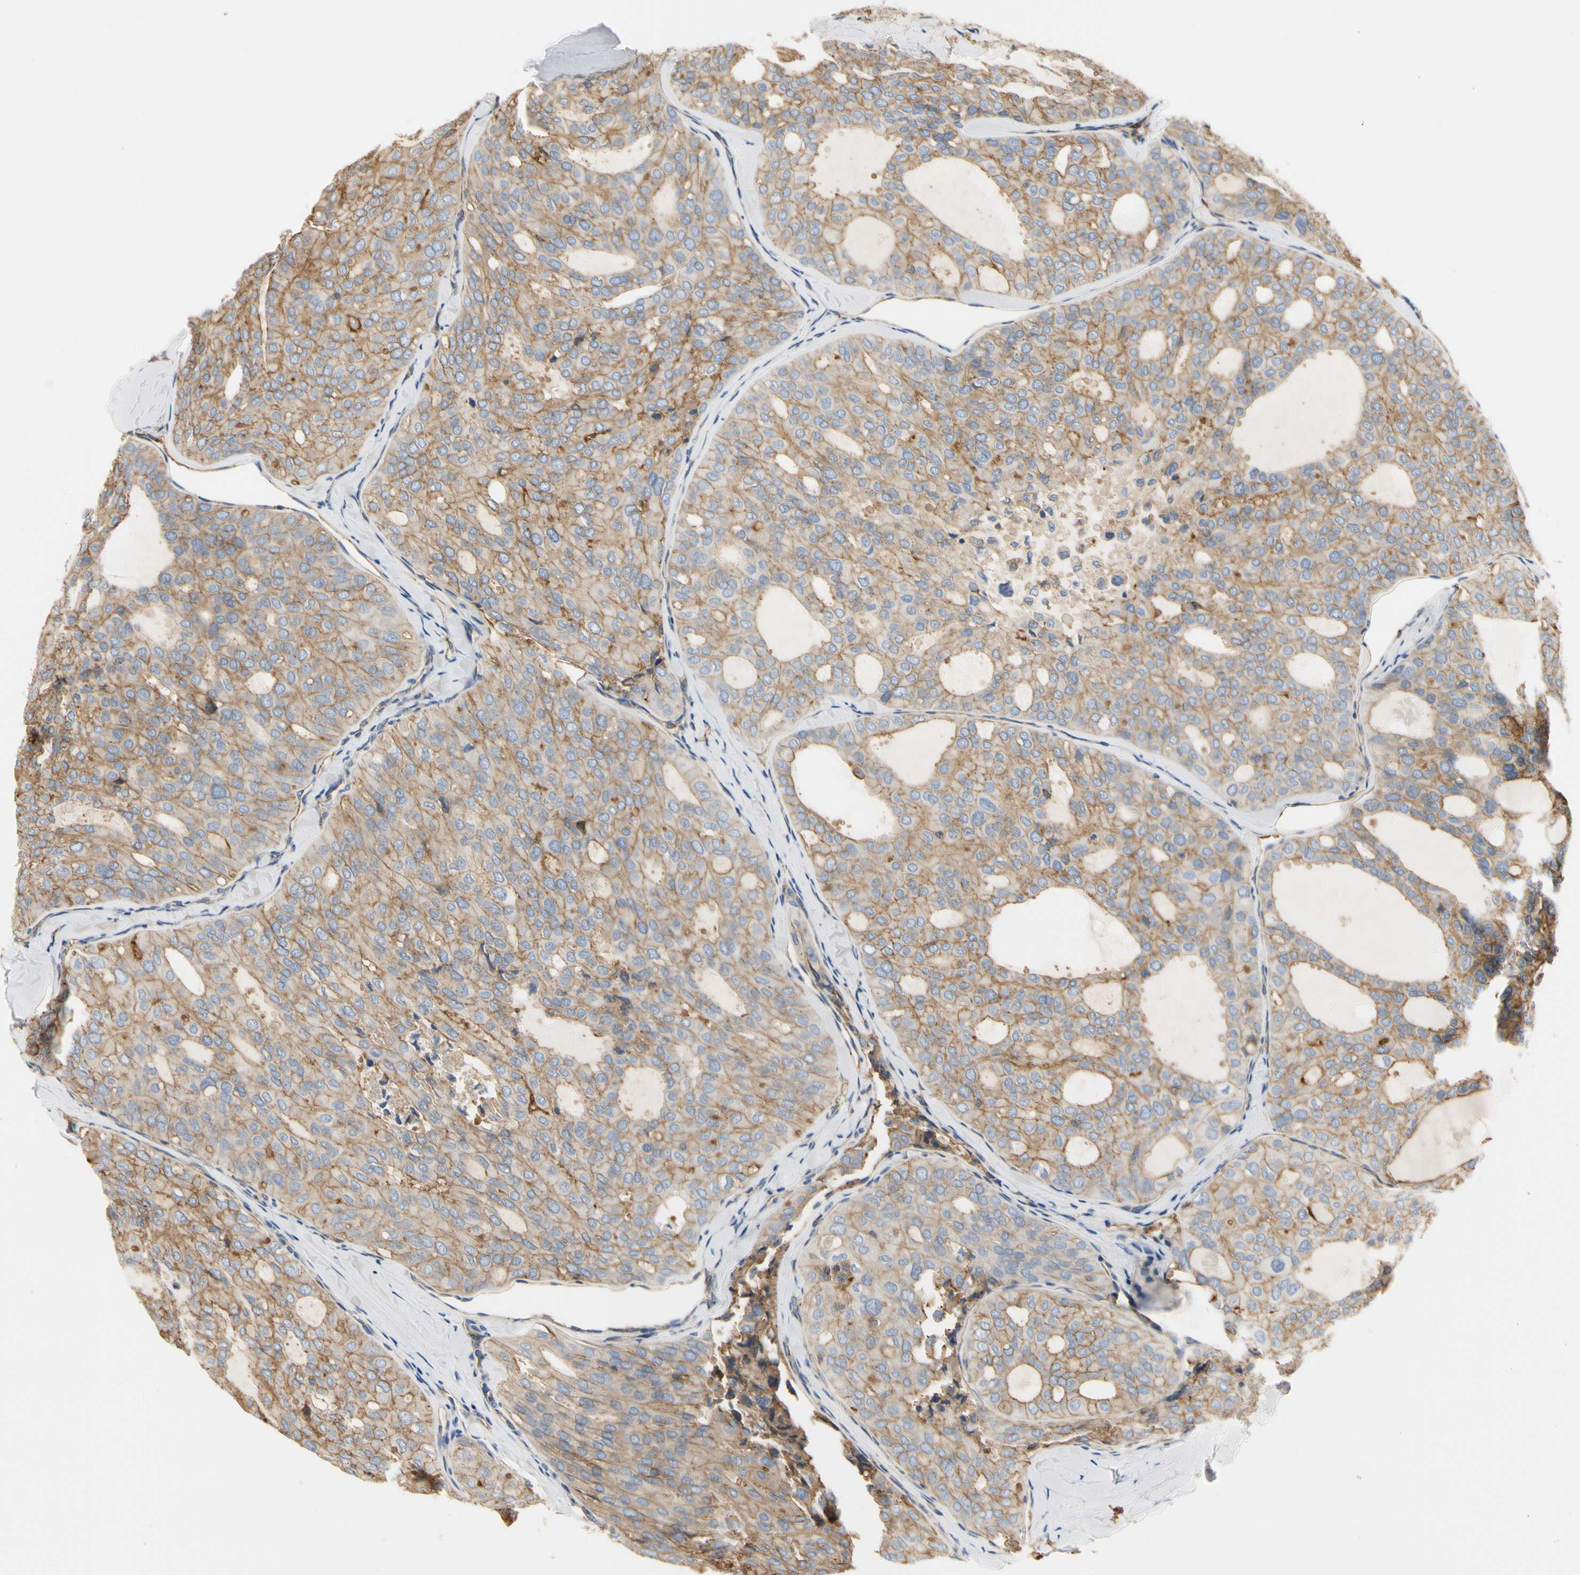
{"staining": {"intensity": "moderate", "quantity": ">75%", "location": "cytoplasmic/membranous"}, "tissue": "thyroid cancer", "cell_type": "Tumor cells", "image_type": "cancer", "snomed": [{"axis": "morphology", "description": "Follicular adenoma carcinoma, NOS"}, {"axis": "topography", "description": "Thyroid gland"}], "caption": "IHC (DAB (3,3'-diaminobenzidine)) staining of follicular adenoma carcinoma (thyroid) reveals moderate cytoplasmic/membranous protein positivity in approximately >75% of tumor cells. (IHC, brightfield microscopy, high magnification).", "gene": "IL1RL1", "patient": {"sex": "male", "age": 75}}